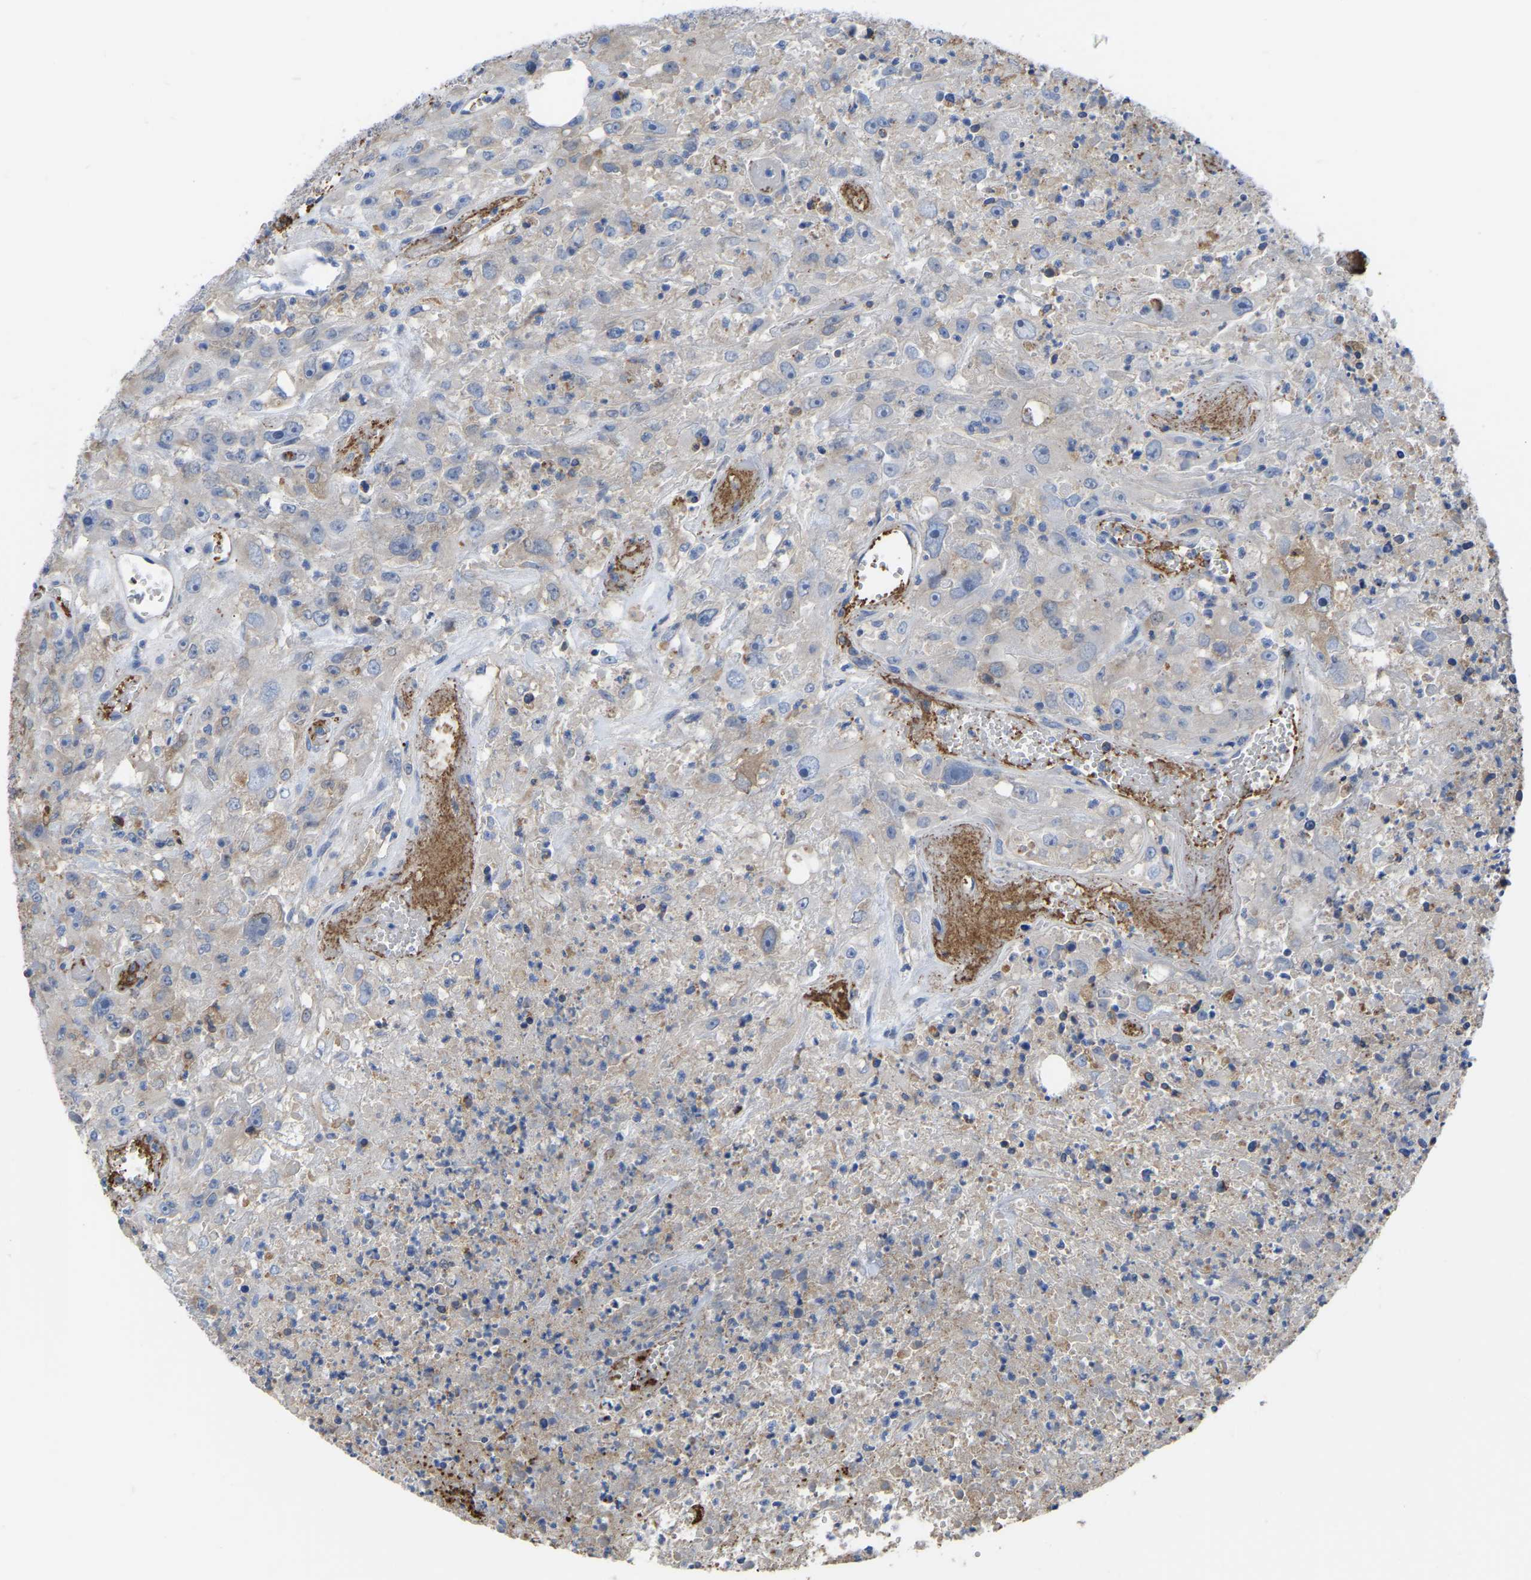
{"staining": {"intensity": "negative", "quantity": "none", "location": "none"}, "tissue": "urothelial cancer", "cell_type": "Tumor cells", "image_type": "cancer", "snomed": [{"axis": "morphology", "description": "Urothelial carcinoma, High grade"}, {"axis": "topography", "description": "Urinary bladder"}], "caption": "This histopathology image is of urothelial cancer stained with immunohistochemistry (IHC) to label a protein in brown with the nuclei are counter-stained blue. There is no staining in tumor cells.", "gene": "ZNF449", "patient": {"sex": "male", "age": 46}}